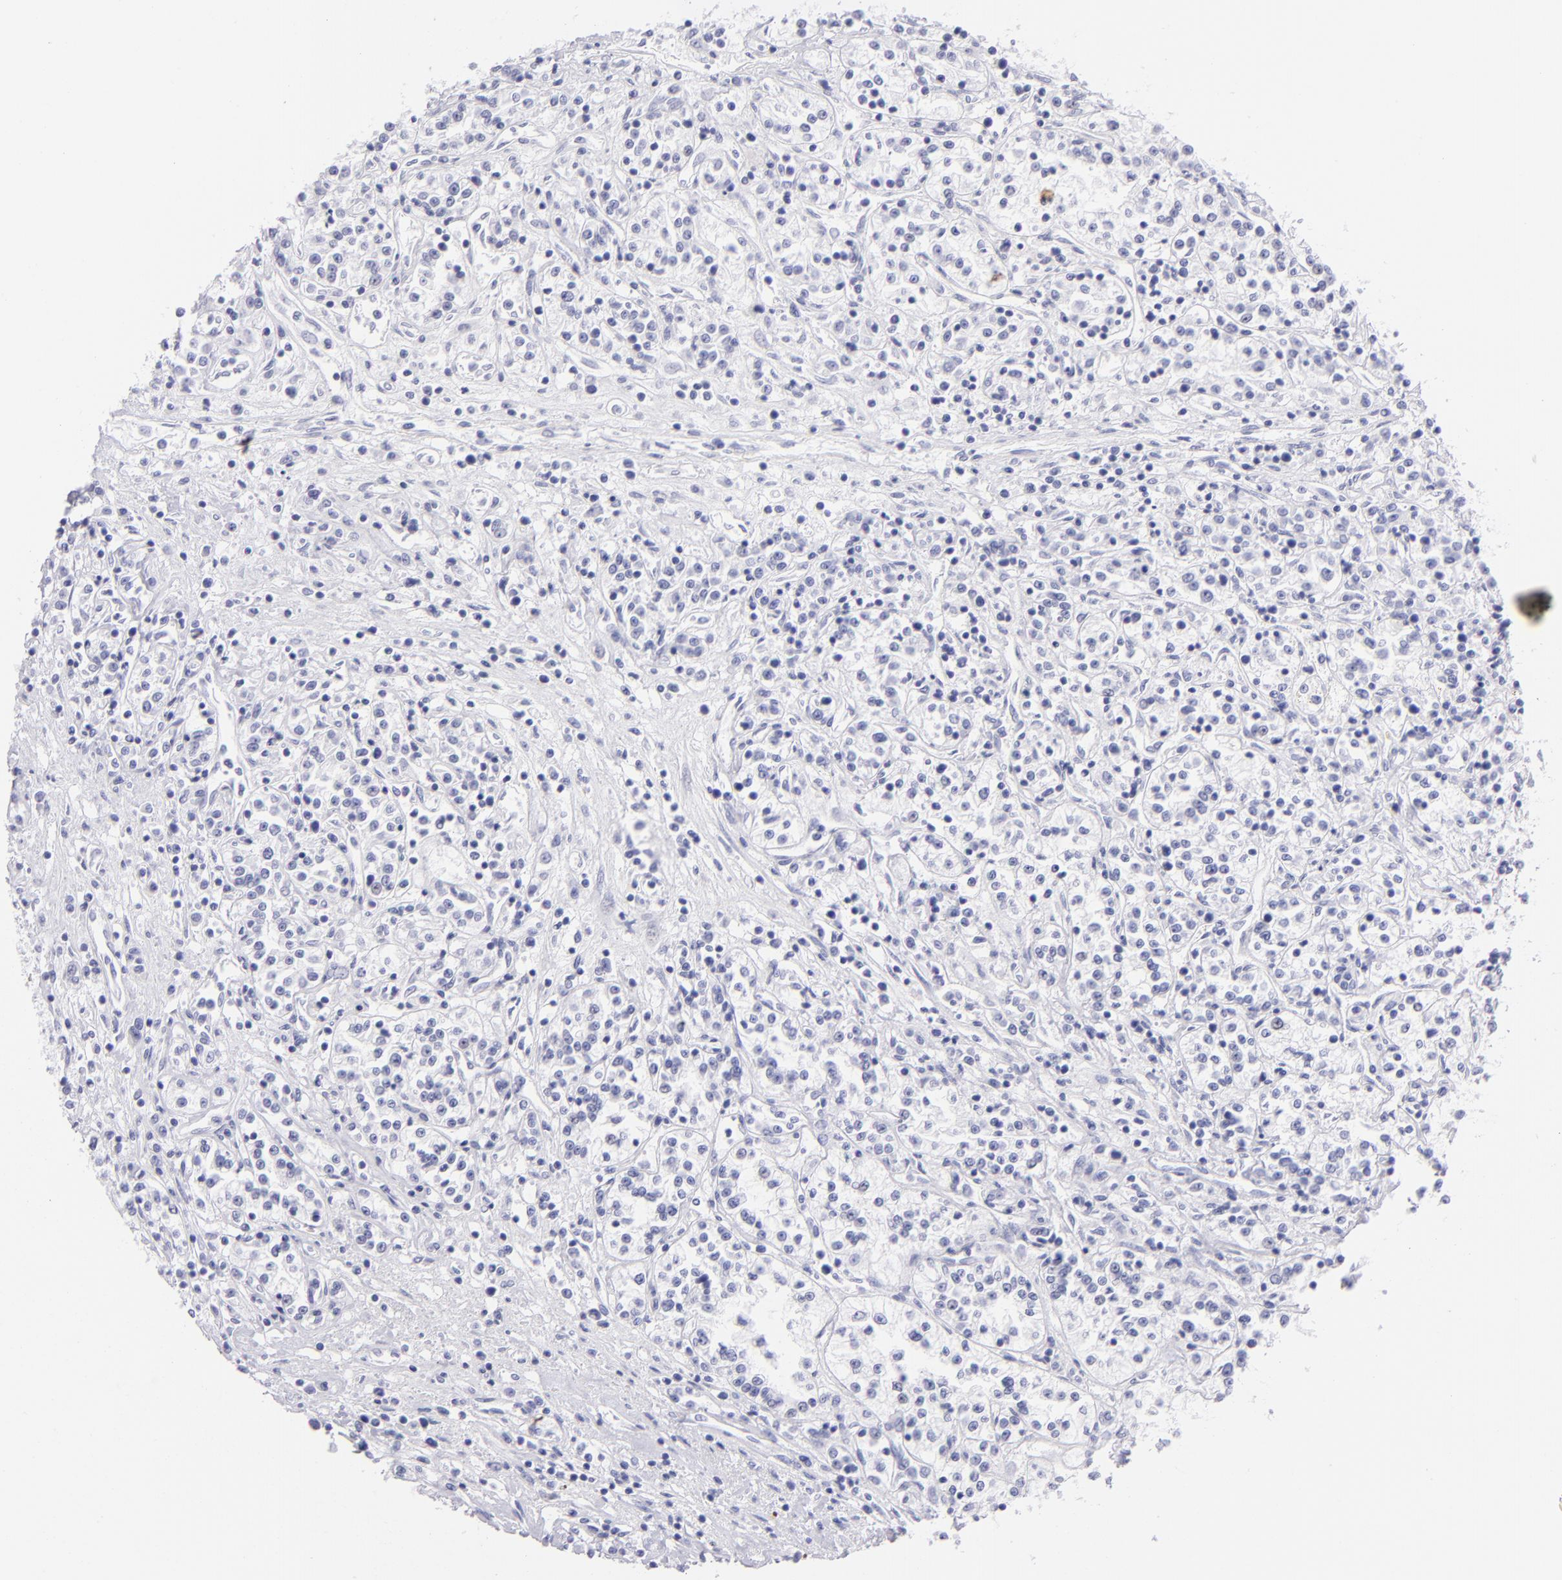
{"staining": {"intensity": "negative", "quantity": "none", "location": "none"}, "tissue": "renal cancer", "cell_type": "Tumor cells", "image_type": "cancer", "snomed": [{"axis": "morphology", "description": "Adenocarcinoma, NOS"}, {"axis": "topography", "description": "Kidney"}], "caption": "Immunohistochemical staining of renal cancer (adenocarcinoma) demonstrates no significant staining in tumor cells. (Brightfield microscopy of DAB immunohistochemistry at high magnification).", "gene": "PRPH", "patient": {"sex": "female", "age": 76}}